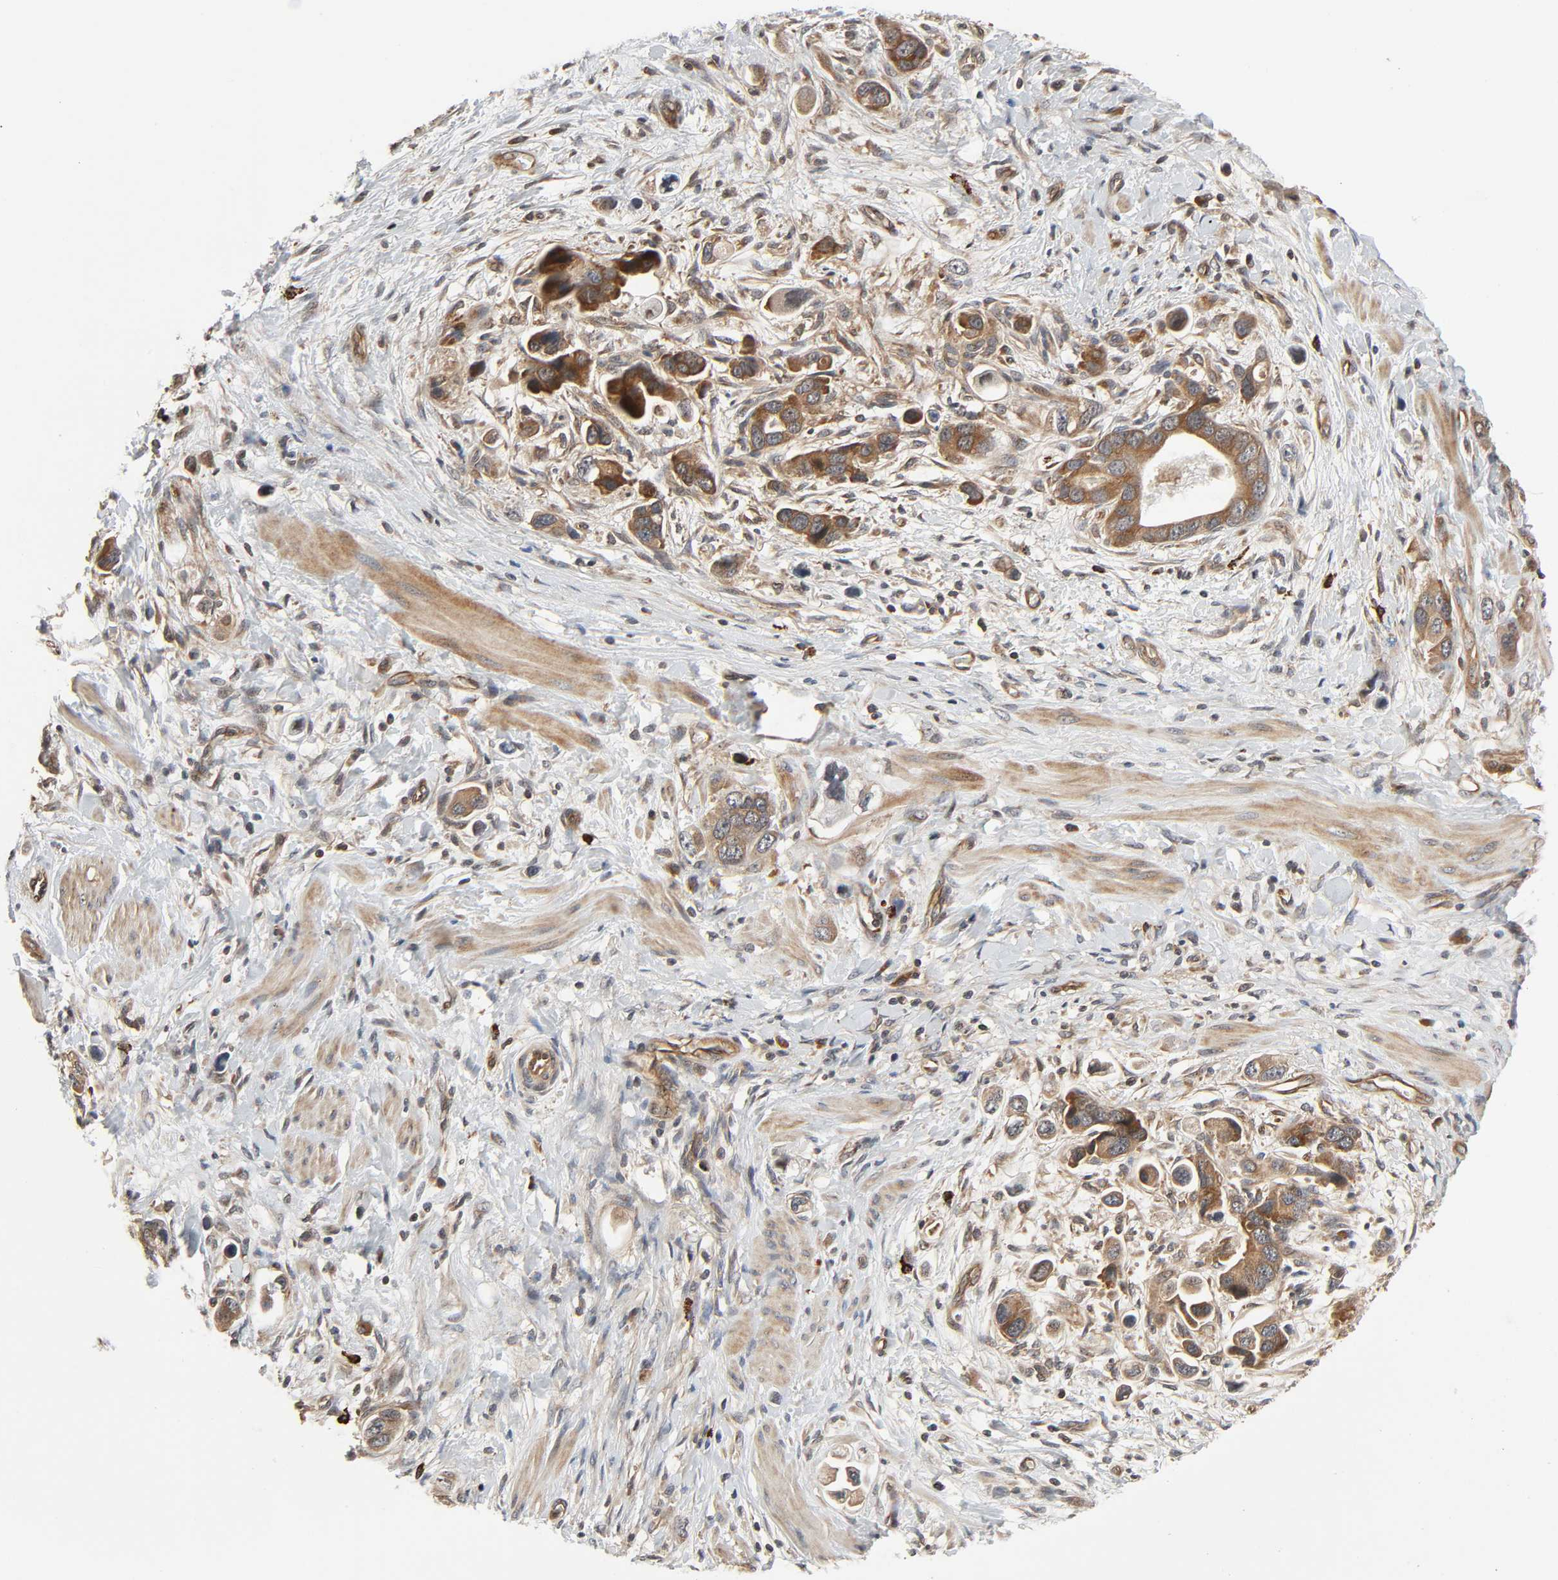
{"staining": {"intensity": "moderate", "quantity": ">75%", "location": "cytoplasmic/membranous"}, "tissue": "stomach cancer", "cell_type": "Tumor cells", "image_type": "cancer", "snomed": [{"axis": "morphology", "description": "Adenocarcinoma, NOS"}, {"axis": "topography", "description": "Stomach, lower"}], "caption": "Protein positivity by immunohistochemistry demonstrates moderate cytoplasmic/membranous positivity in approximately >75% of tumor cells in stomach cancer (adenocarcinoma).", "gene": "PPP2R1B", "patient": {"sex": "female", "age": 93}}